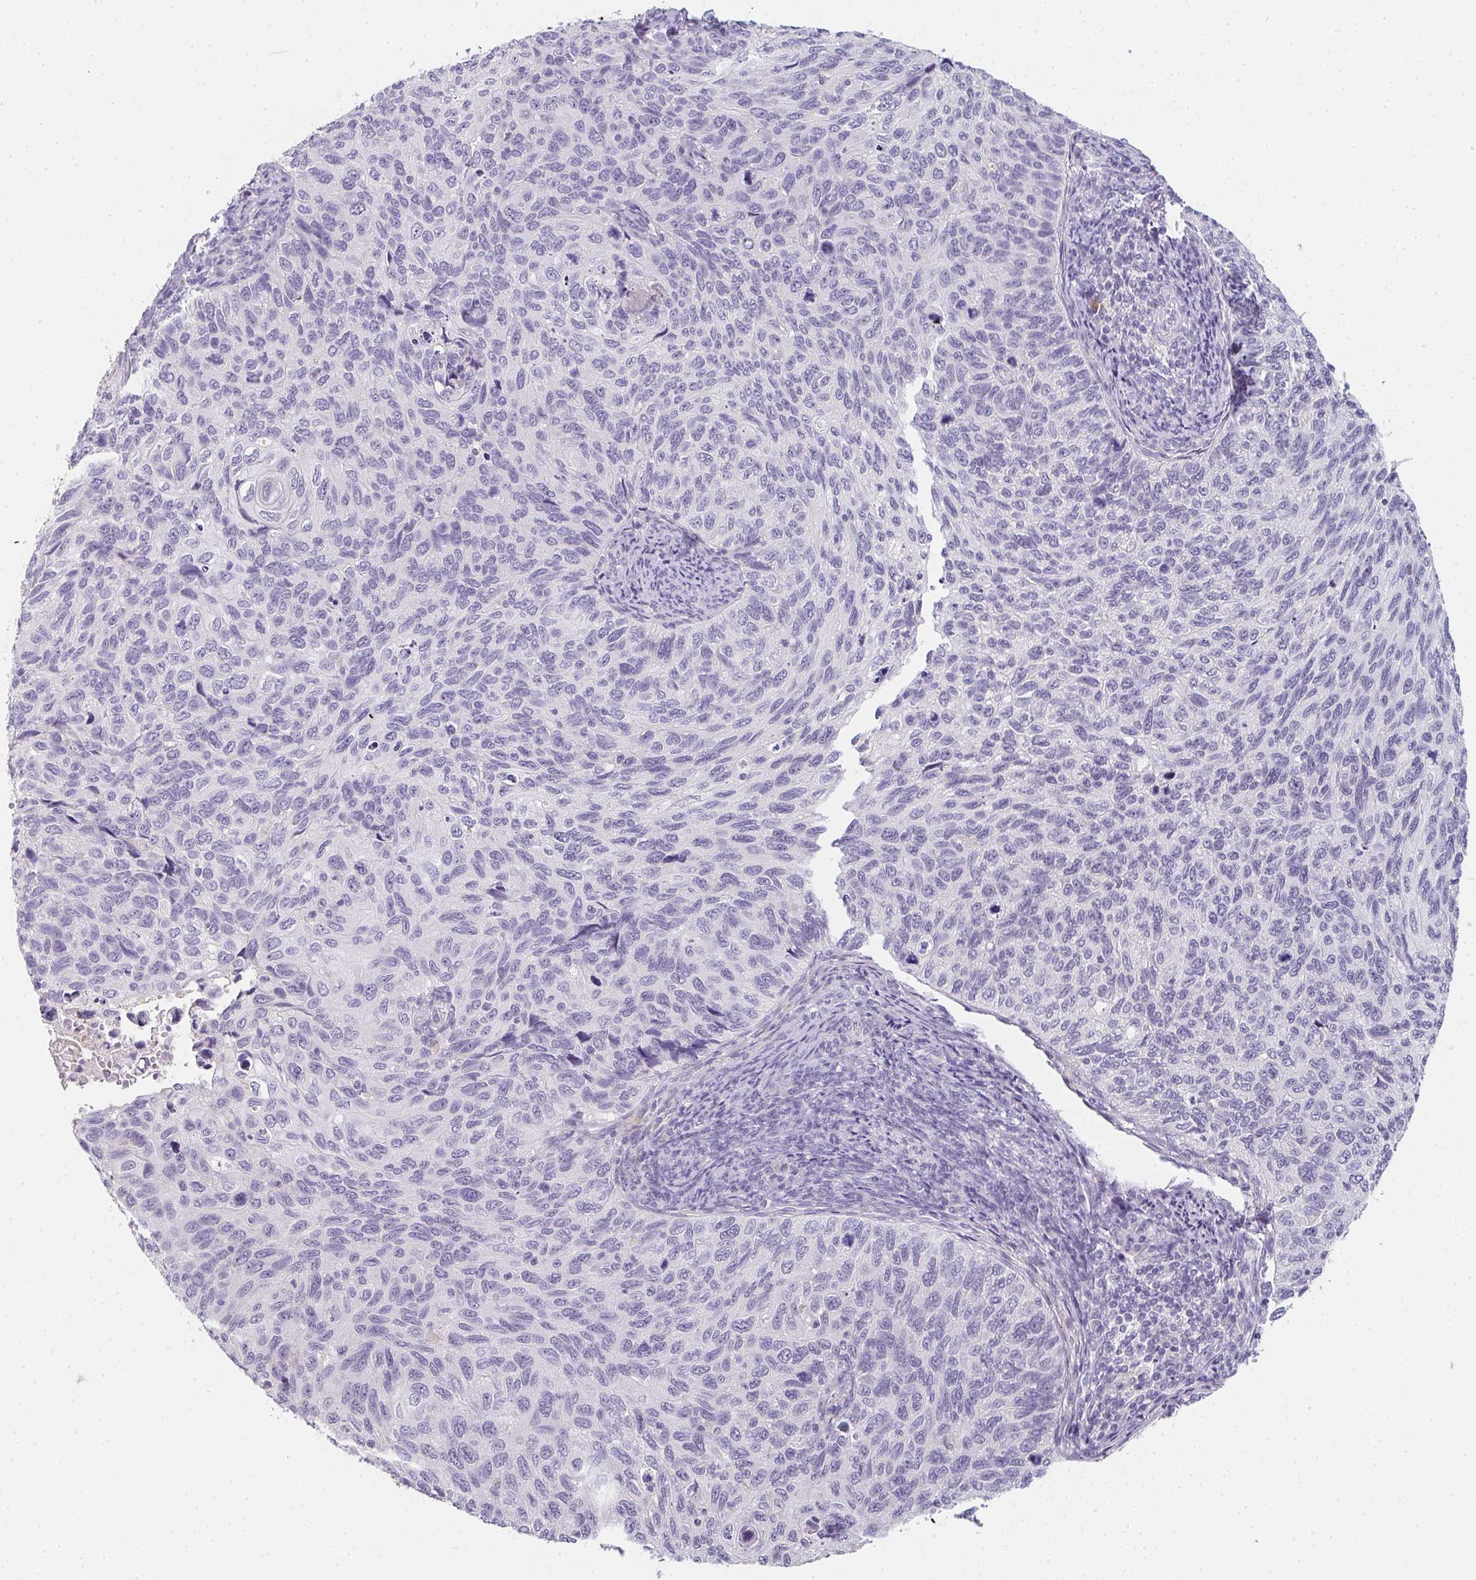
{"staining": {"intensity": "negative", "quantity": "none", "location": "none"}, "tissue": "cervical cancer", "cell_type": "Tumor cells", "image_type": "cancer", "snomed": [{"axis": "morphology", "description": "Squamous cell carcinoma, NOS"}, {"axis": "topography", "description": "Cervix"}], "caption": "Tumor cells show no significant staining in cervical cancer. (DAB (3,3'-diaminobenzidine) IHC, high magnification).", "gene": "C1QTNF8", "patient": {"sex": "female", "age": 70}}